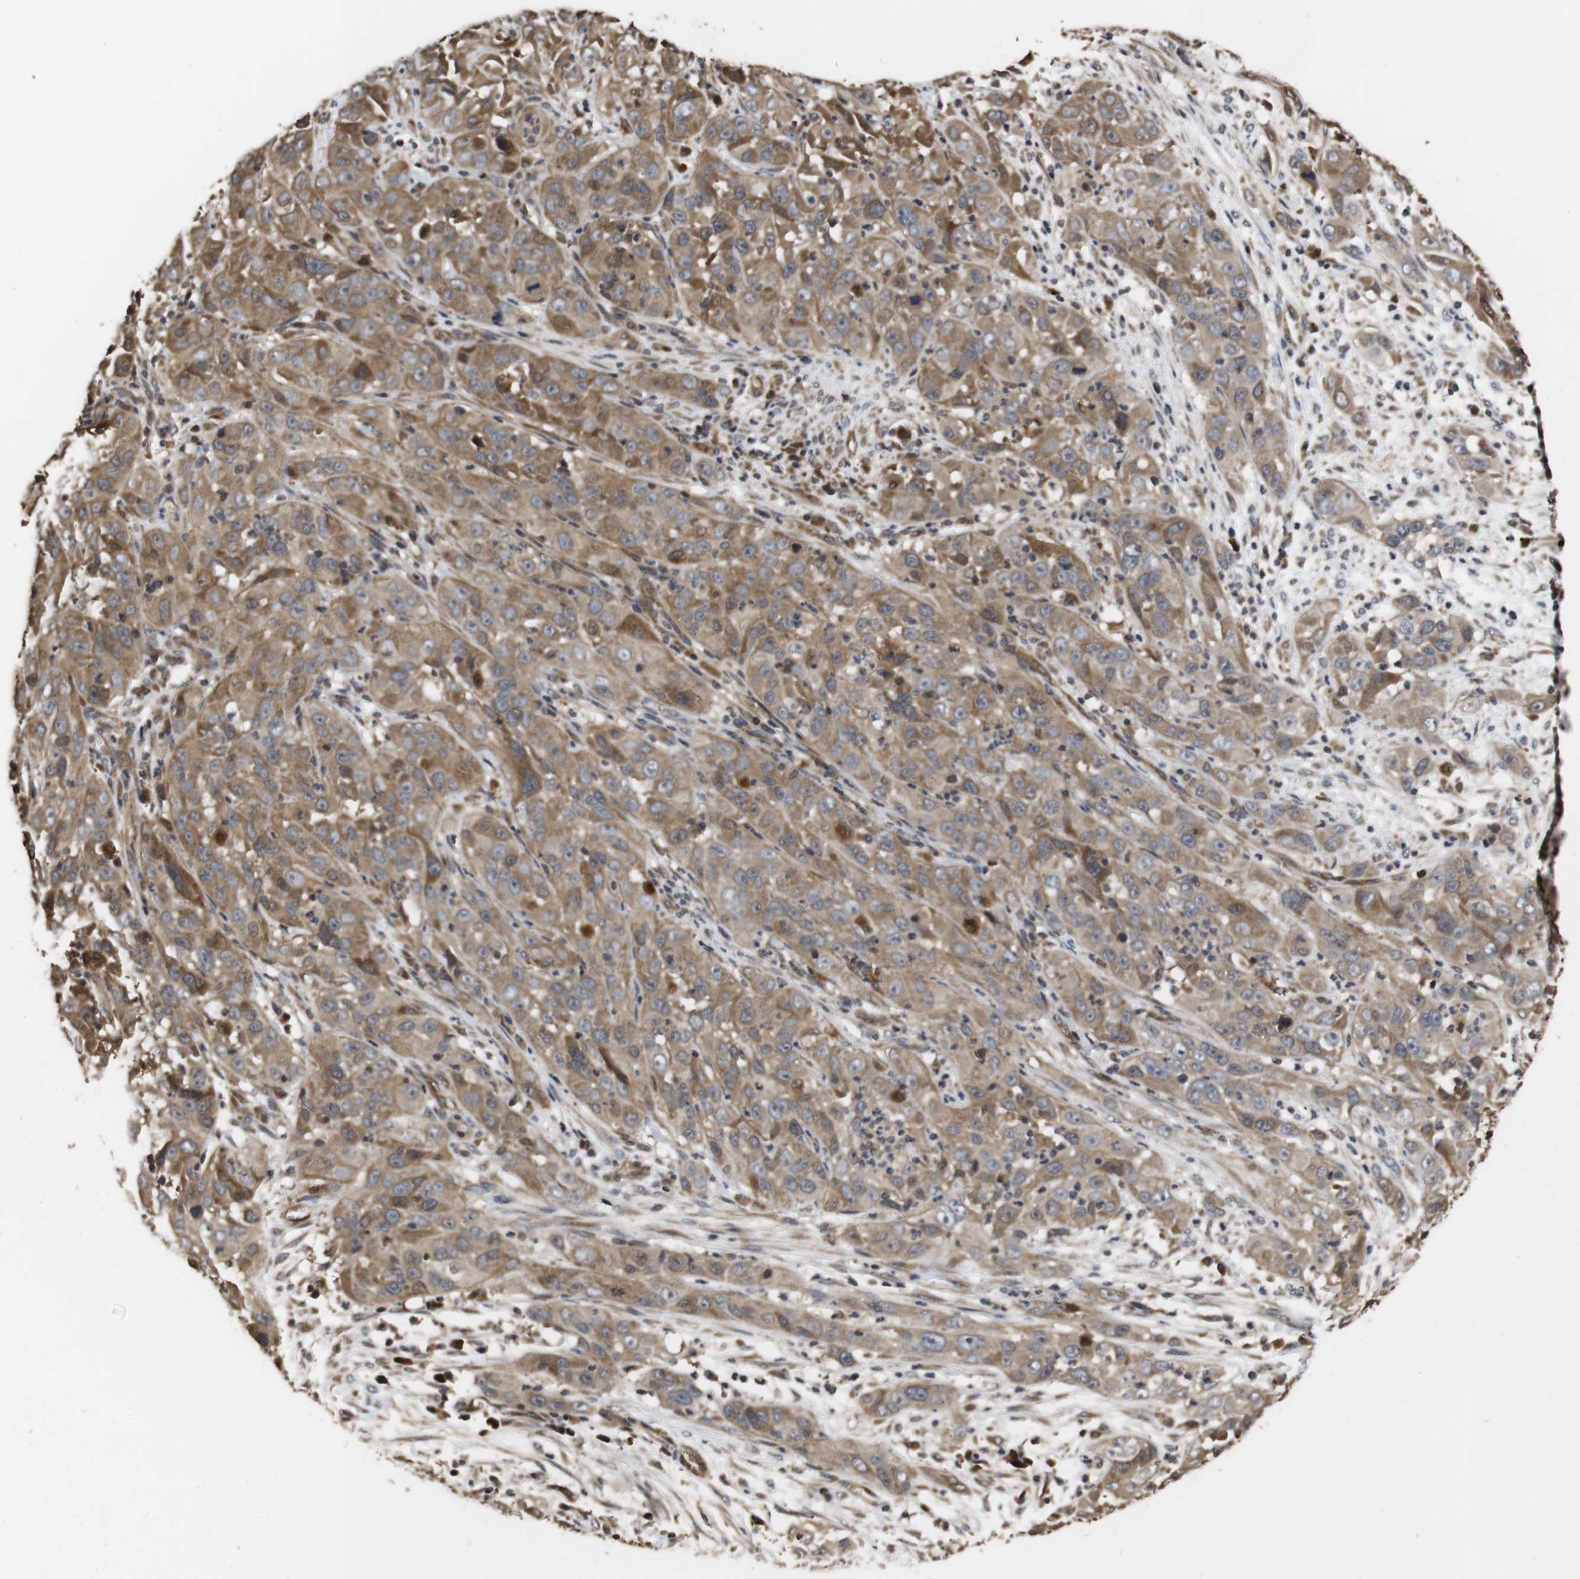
{"staining": {"intensity": "moderate", "quantity": ">75%", "location": "cytoplasmic/membranous"}, "tissue": "cervical cancer", "cell_type": "Tumor cells", "image_type": "cancer", "snomed": [{"axis": "morphology", "description": "Squamous cell carcinoma, NOS"}, {"axis": "topography", "description": "Cervix"}], "caption": "Cervical cancer (squamous cell carcinoma) stained with DAB immunohistochemistry exhibits medium levels of moderate cytoplasmic/membranous staining in about >75% of tumor cells.", "gene": "PTPN14", "patient": {"sex": "female", "age": 32}}